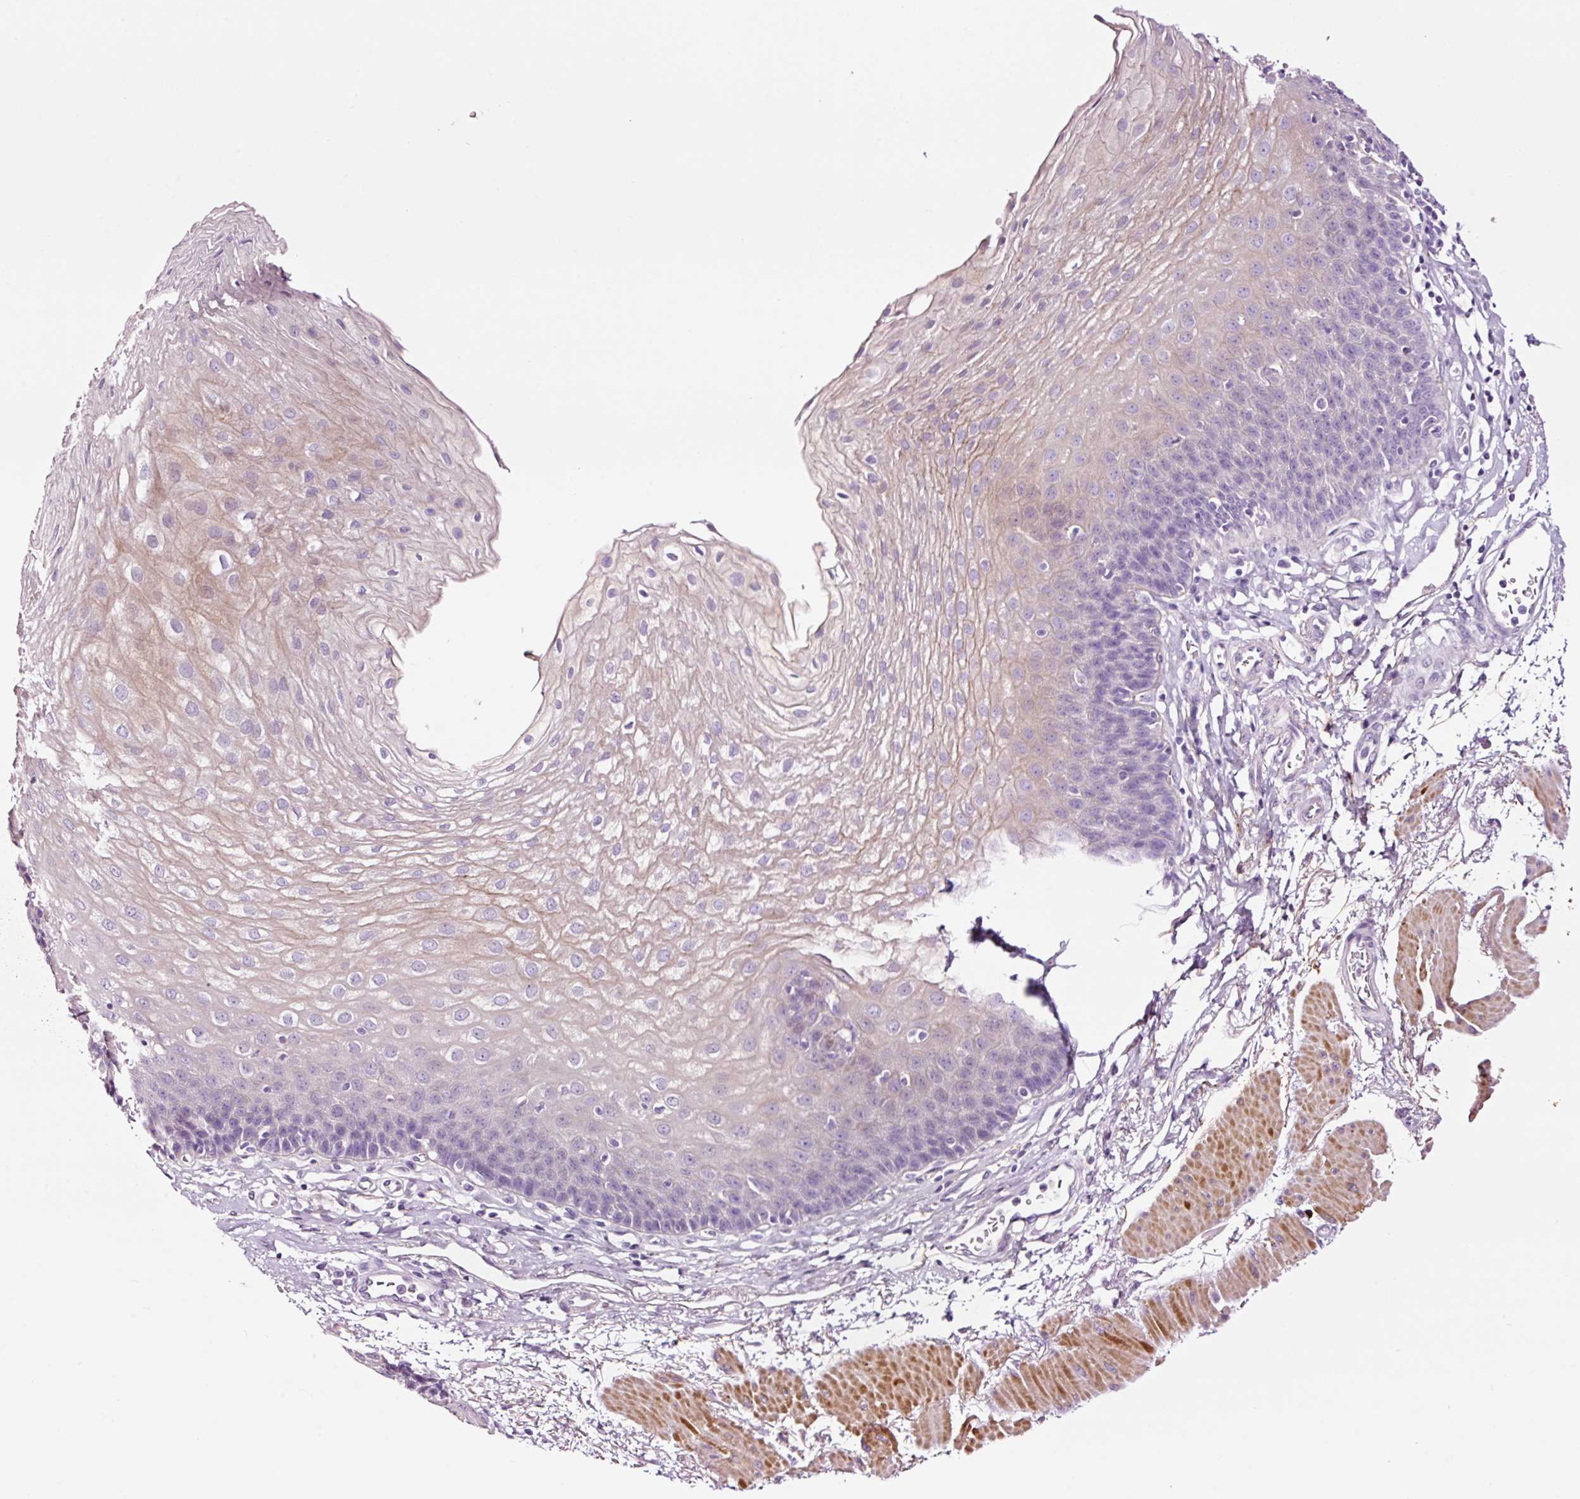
{"staining": {"intensity": "weak", "quantity": "<25%", "location": "cytoplasmic/membranous"}, "tissue": "esophagus", "cell_type": "Squamous epithelial cells", "image_type": "normal", "snomed": [{"axis": "morphology", "description": "Normal tissue, NOS"}, {"axis": "topography", "description": "Esophagus"}], "caption": "Protein analysis of normal esophagus displays no significant positivity in squamous epithelial cells. Nuclei are stained in blue.", "gene": "PAM", "patient": {"sex": "female", "age": 81}}